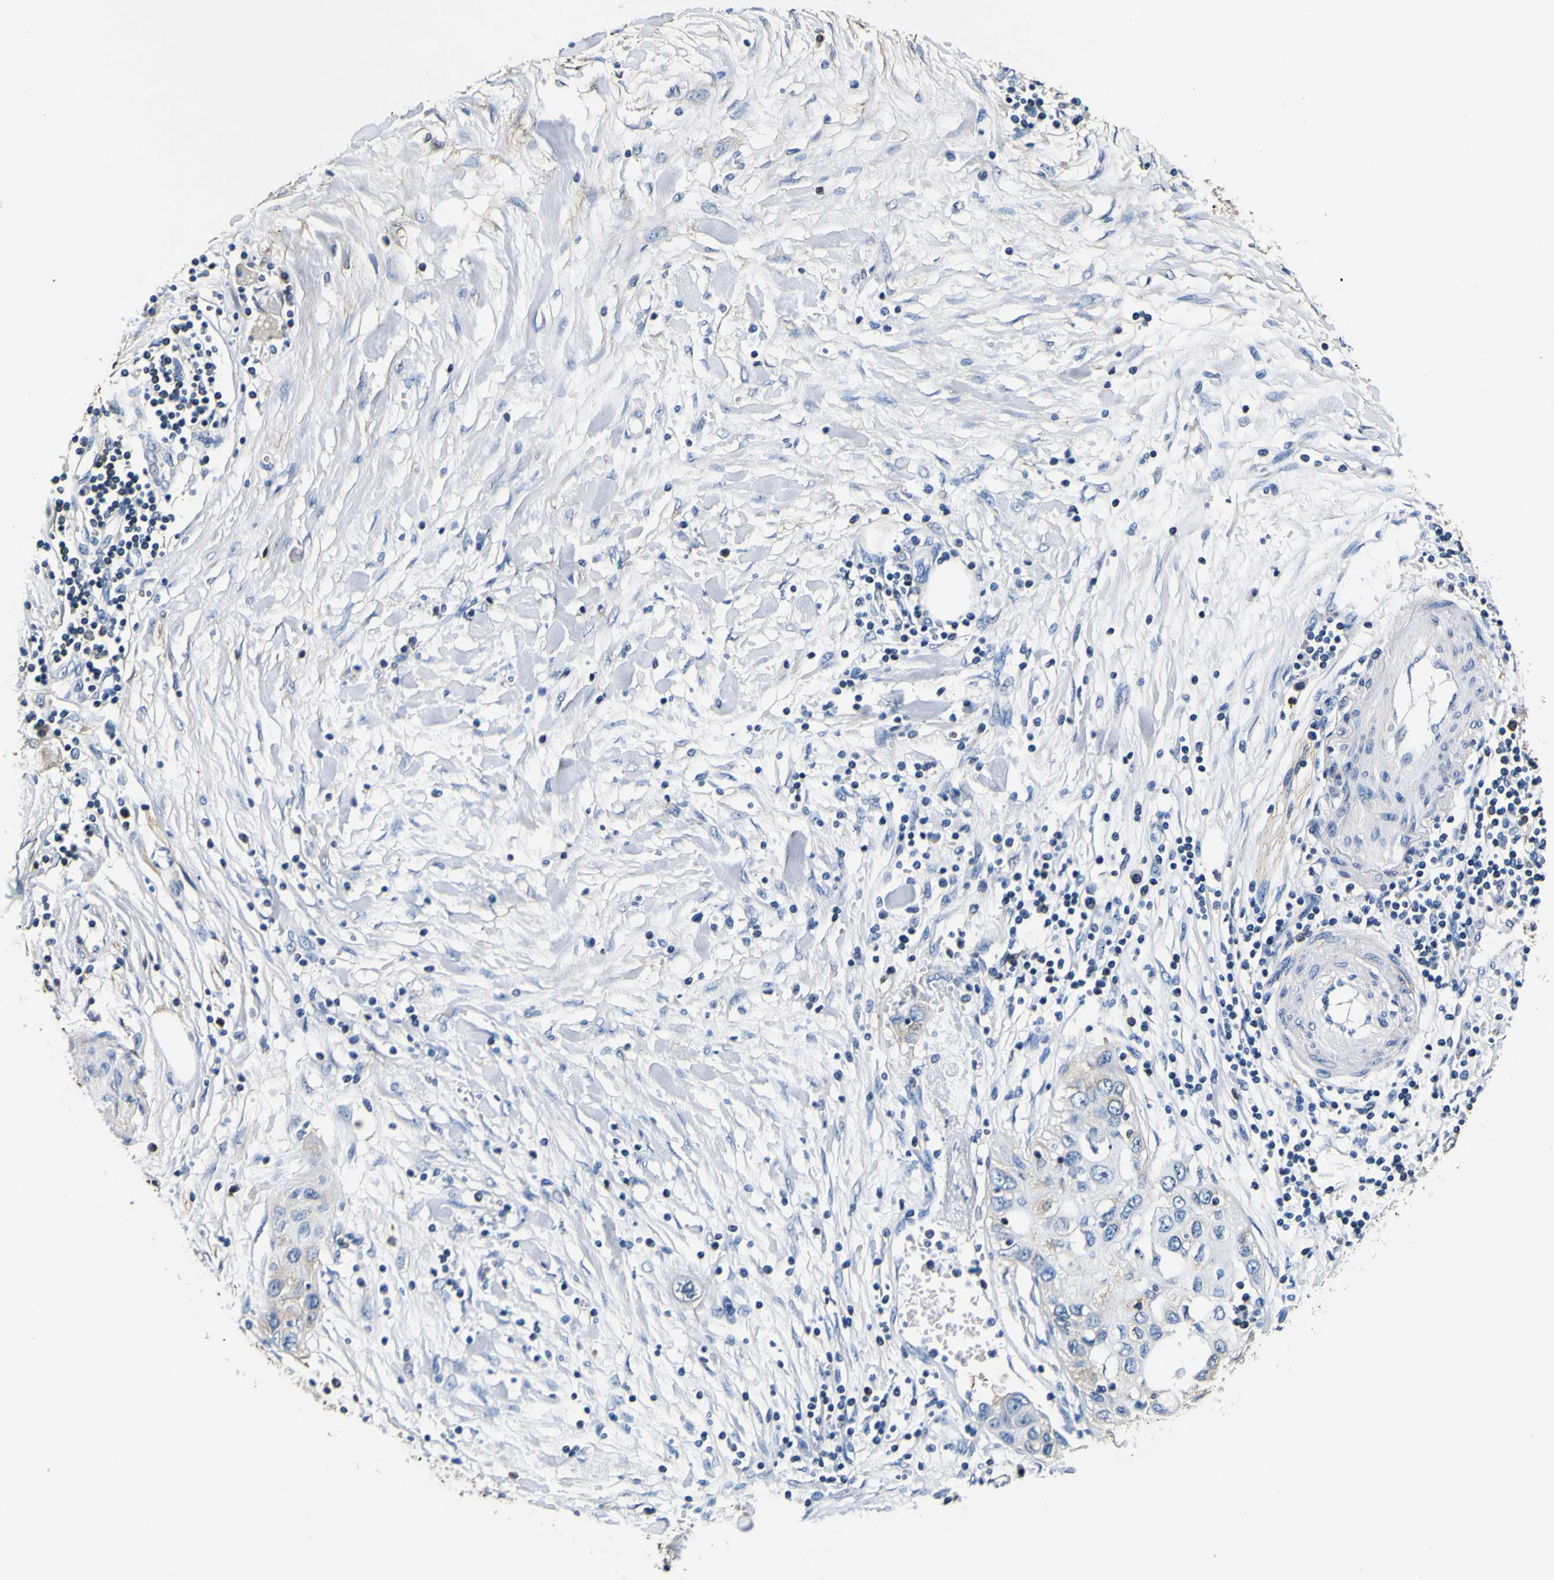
{"staining": {"intensity": "weak", "quantity": "<25%", "location": "cytoplasmic/membranous"}, "tissue": "pancreatic cancer", "cell_type": "Tumor cells", "image_type": "cancer", "snomed": [{"axis": "morphology", "description": "Adenocarcinoma, NOS"}, {"axis": "topography", "description": "Pancreas"}], "caption": "Tumor cells show no significant protein positivity in pancreatic cancer.", "gene": "TUBA1B", "patient": {"sex": "female", "age": 70}}